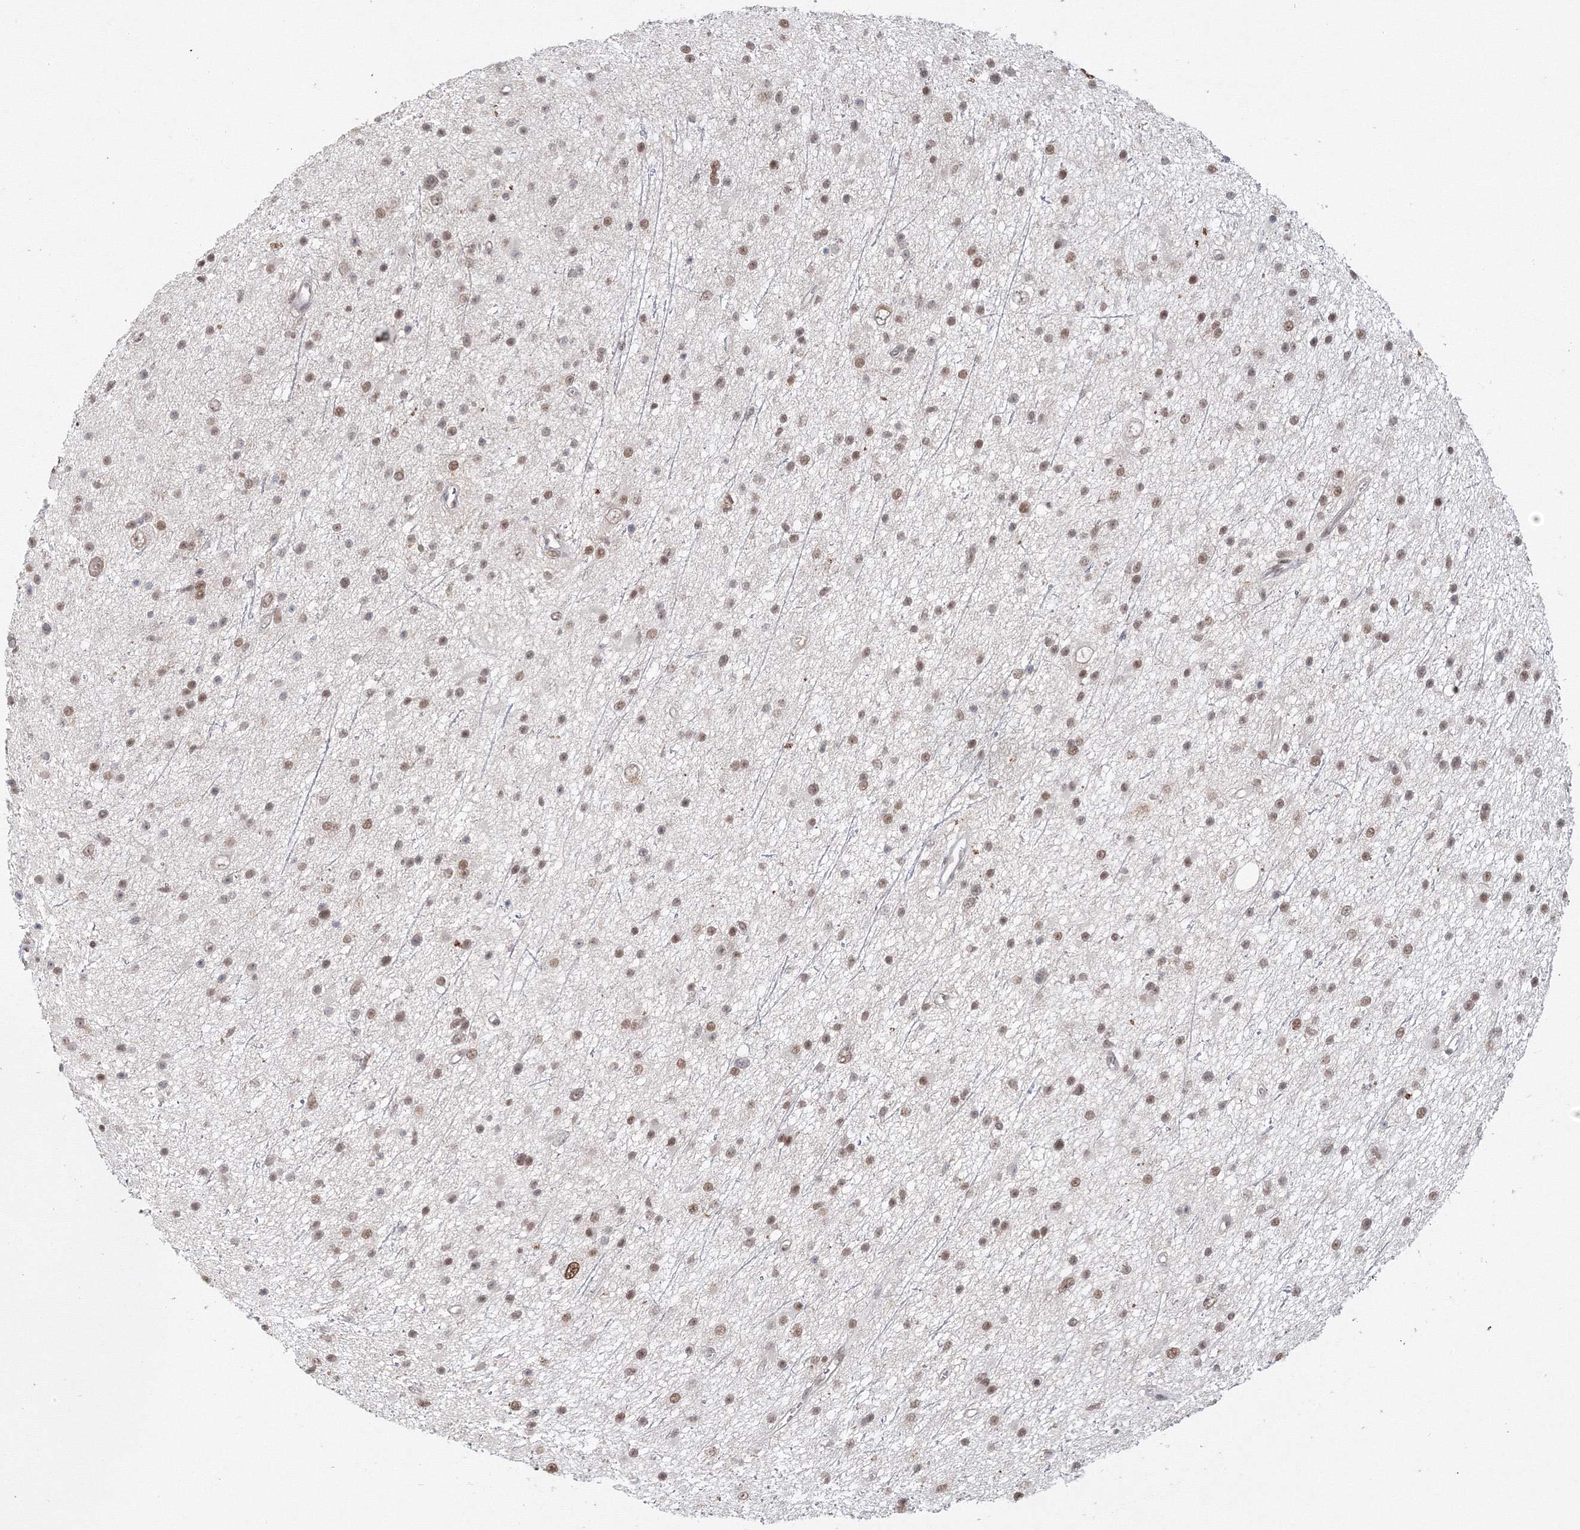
{"staining": {"intensity": "weak", "quantity": "25%-75%", "location": "nuclear"}, "tissue": "glioma", "cell_type": "Tumor cells", "image_type": "cancer", "snomed": [{"axis": "morphology", "description": "Glioma, malignant, Low grade"}, {"axis": "topography", "description": "Cerebral cortex"}], "caption": "About 25%-75% of tumor cells in glioma reveal weak nuclear protein staining as visualized by brown immunohistochemical staining.", "gene": "IWS1", "patient": {"sex": "female", "age": 39}}